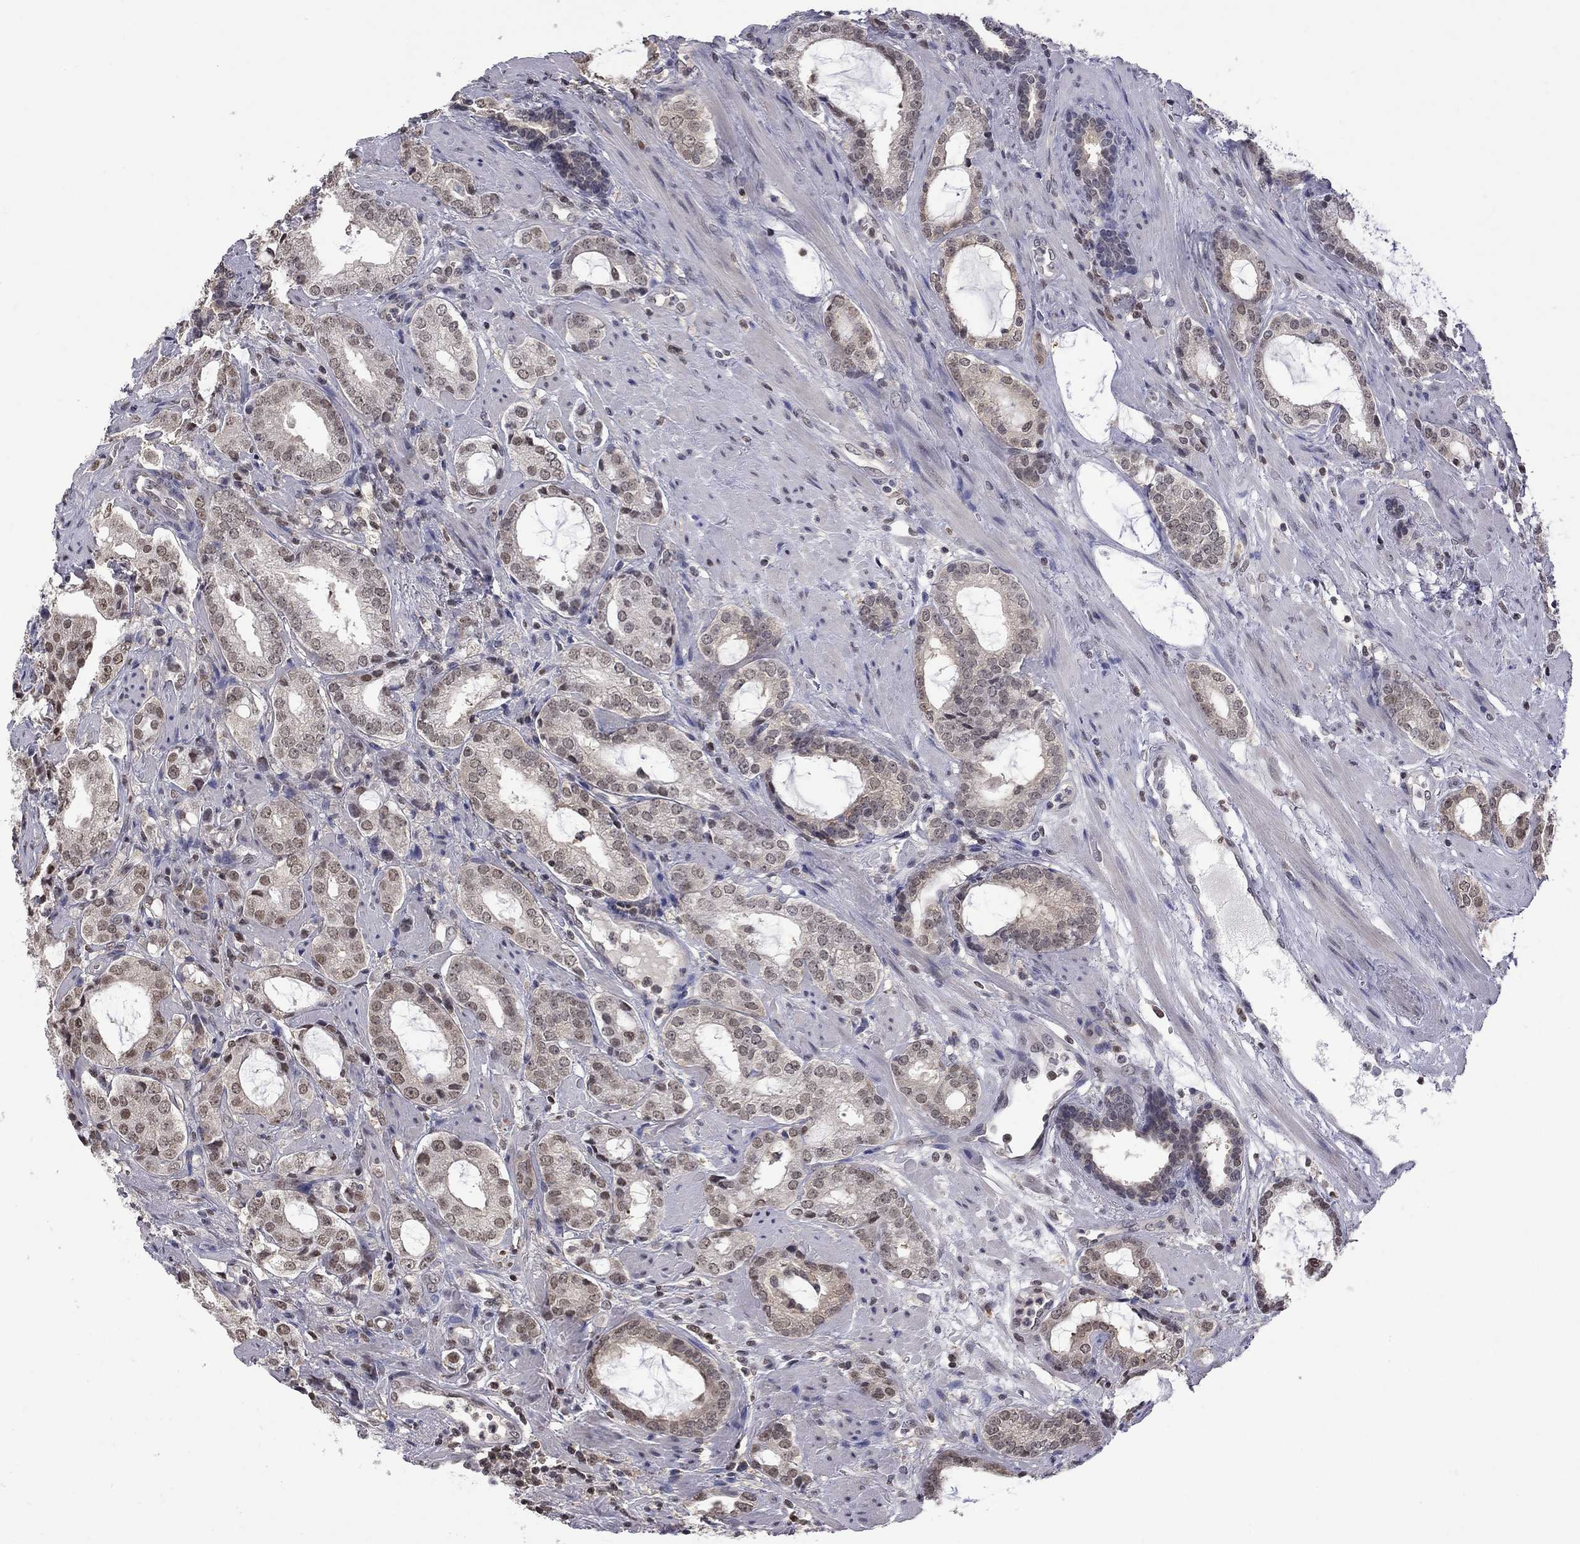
{"staining": {"intensity": "moderate", "quantity": "<25%", "location": "nuclear"}, "tissue": "prostate cancer", "cell_type": "Tumor cells", "image_type": "cancer", "snomed": [{"axis": "morphology", "description": "Adenocarcinoma, NOS"}, {"axis": "topography", "description": "Prostate"}], "caption": "Human prostate cancer (adenocarcinoma) stained with a protein marker reveals moderate staining in tumor cells.", "gene": "RFWD3", "patient": {"sex": "male", "age": 66}}